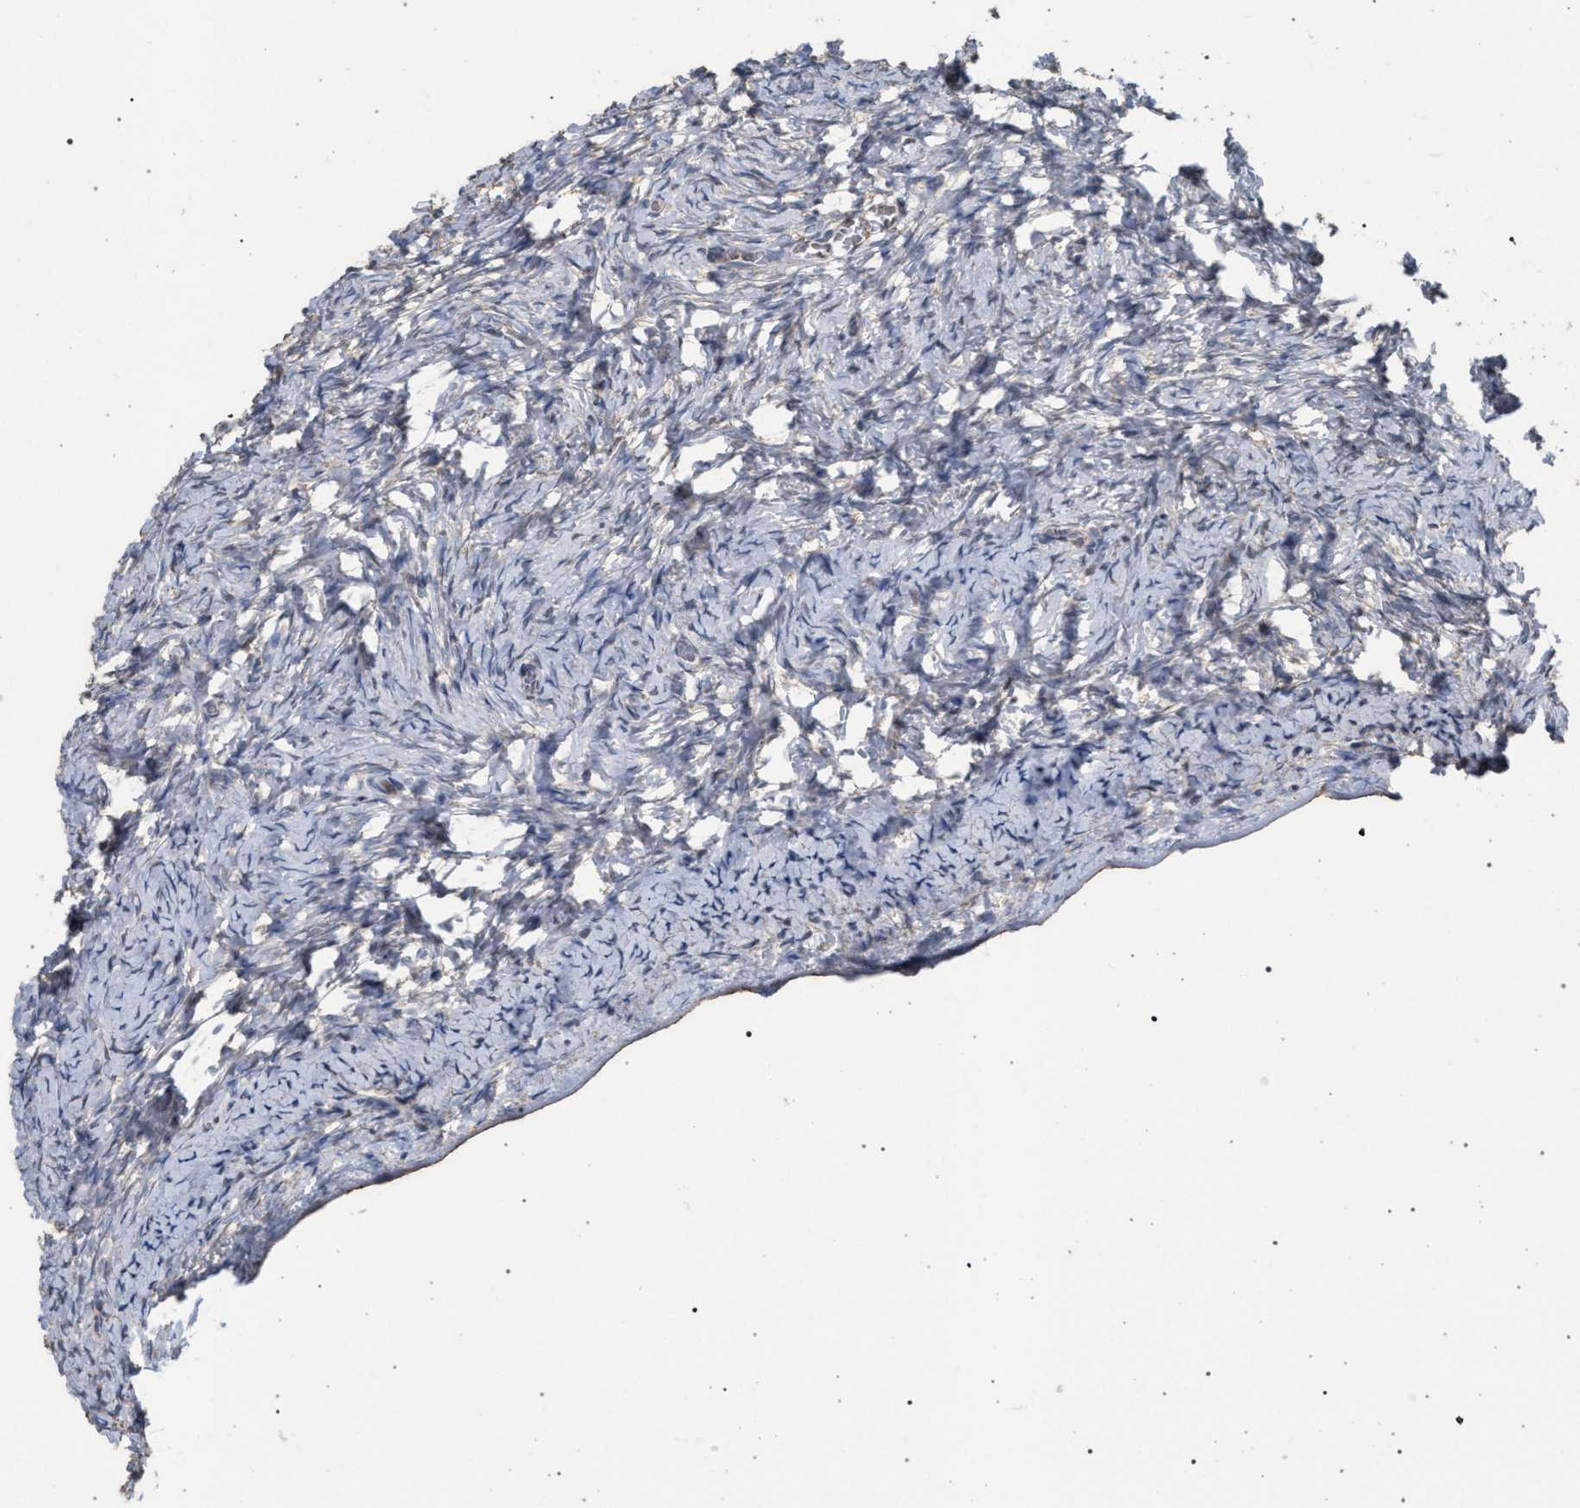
{"staining": {"intensity": "negative", "quantity": "none", "location": "none"}, "tissue": "ovary", "cell_type": "Ovarian stroma cells", "image_type": "normal", "snomed": [{"axis": "morphology", "description": "Normal tissue, NOS"}, {"axis": "topography", "description": "Ovary"}], "caption": "Human ovary stained for a protein using IHC demonstrates no positivity in ovarian stroma cells.", "gene": "TECPR1", "patient": {"sex": "female", "age": 27}}